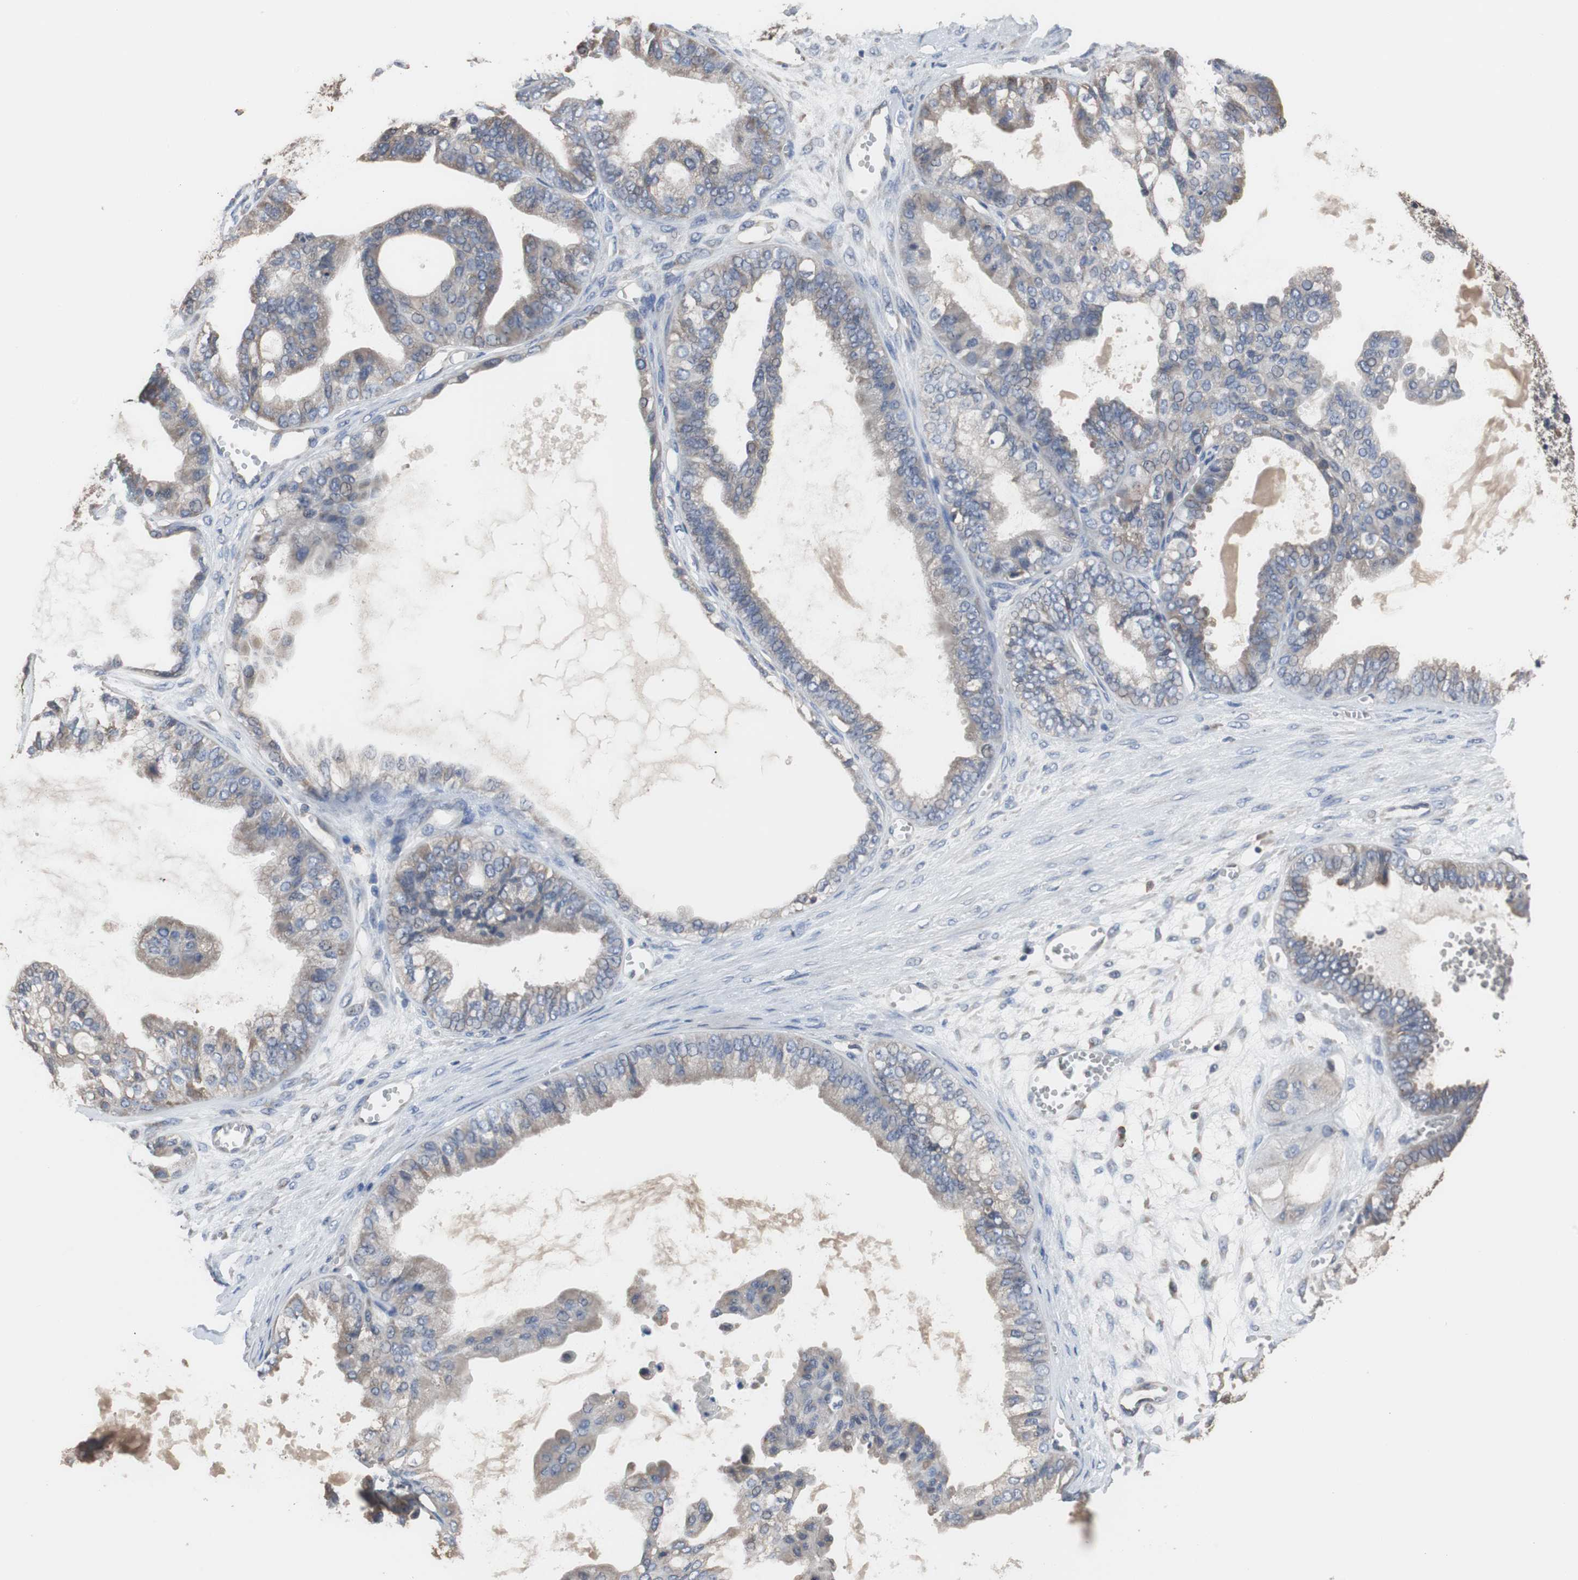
{"staining": {"intensity": "weak", "quantity": "<25%", "location": "cytoplasmic/membranous"}, "tissue": "ovarian cancer", "cell_type": "Tumor cells", "image_type": "cancer", "snomed": [{"axis": "morphology", "description": "Carcinoma, NOS"}, {"axis": "morphology", "description": "Carcinoma, endometroid"}, {"axis": "topography", "description": "Ovary"}], "caption": "Immunohistochemistry (IHC) image of human ovarian endometroid carcinoma stained for a protein (brown), which reveals no positivity in tumor cells.", "gene": "SCIMP", "patient": {"sex": "female", "age": 50}}